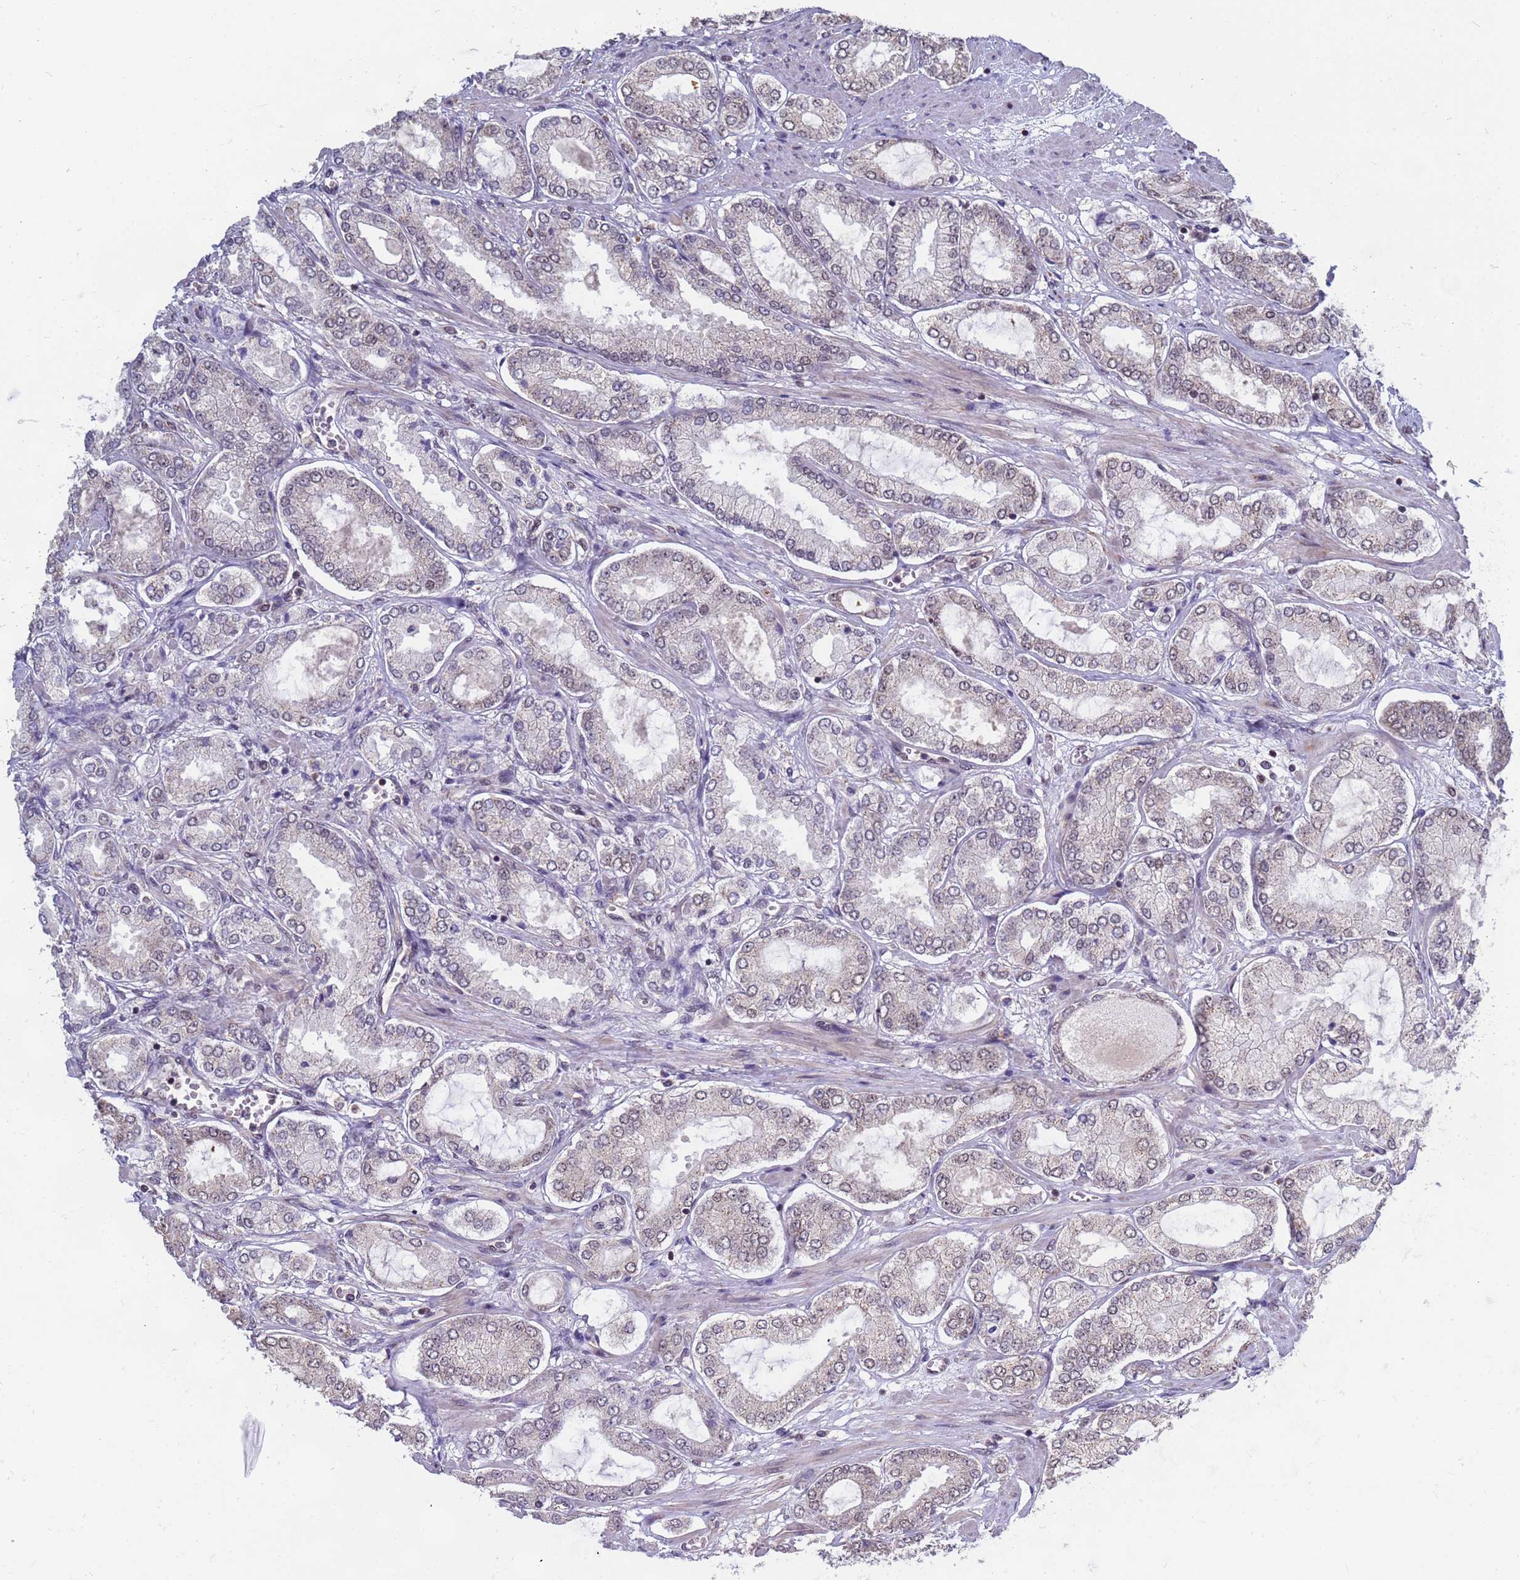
{"staining": {"intensity": "negative", "quantity": "none", "location": "none"}, "tissue": "prostate cancer", "cell_type": "Tumor cells", "image_type": "cancer", "snomed": [{"axis": "morphology", "description": "Adenocarcinoma, High grade"}, {"axis": "topography", "description": "Prostate"}], "caption": "This is an immunohistochemistry (IHC) micrograph of human prostate adenocarcinoma (high-grade). There is no expression in tumor cells.", "gene": "DENND2B", "patient": {"sex": "male", "age": 68}}